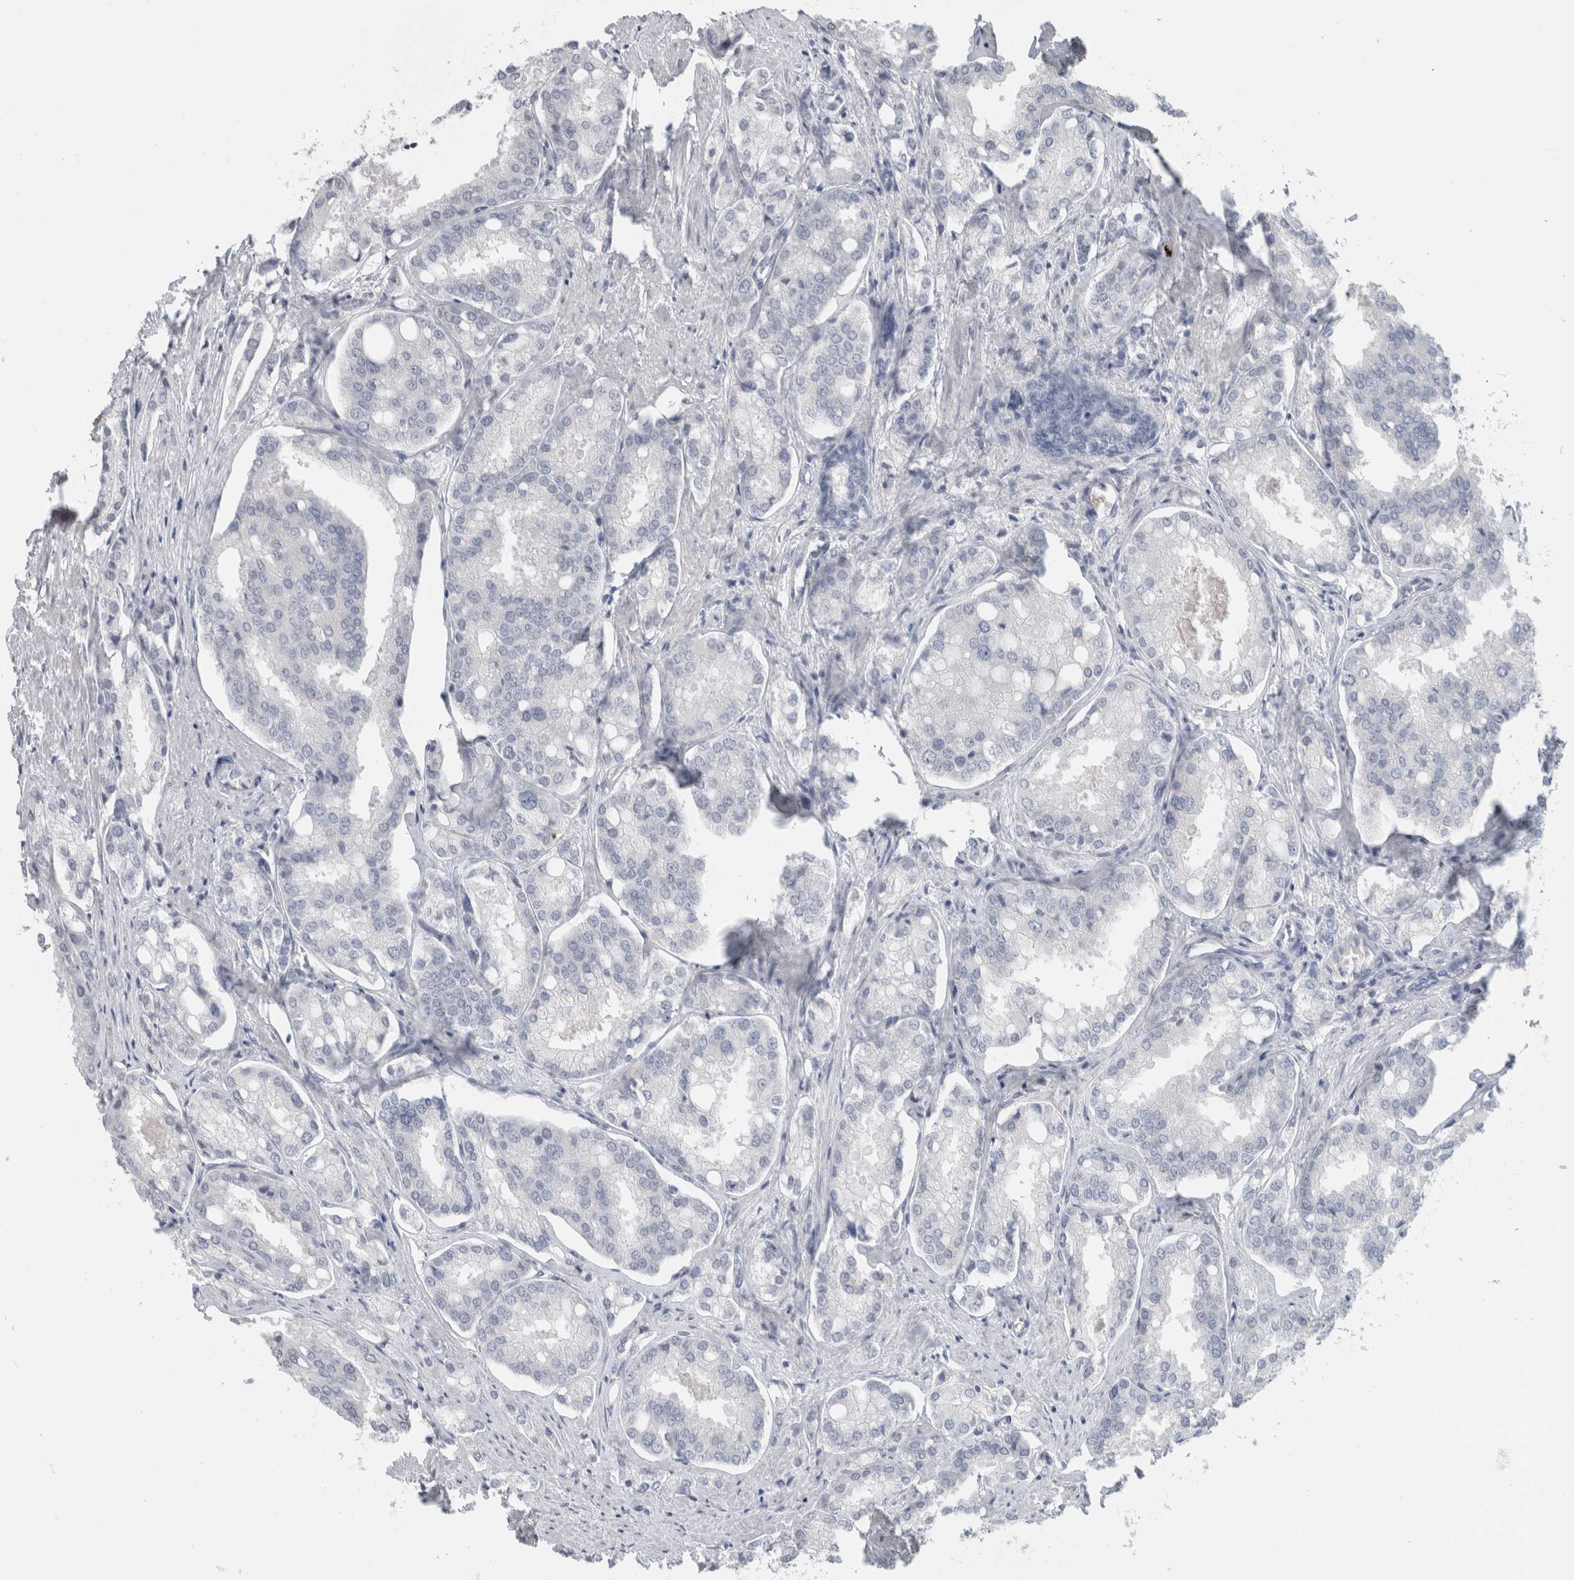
{"staining": {"intensity": "negative", "quantity": "none", "location": "none"}, "tissue": "prostate cancer", "cell_type": "Tumor cells", "image_type": "cancer", "snomed": [{"axis": "morphology", "description": "Adenocarcinoma, High grade"}, {"axis": "topography", "description": "Prostate"}], "caption": "DAB (3,3'-diaminobenzidine) immunohistochemical staining of prostate high-grade adenocarcinoma exhibits no significant positivity in tumor cells.", "gene": "FMR1NB", "patient": {"sex": "male", "age": 50}}